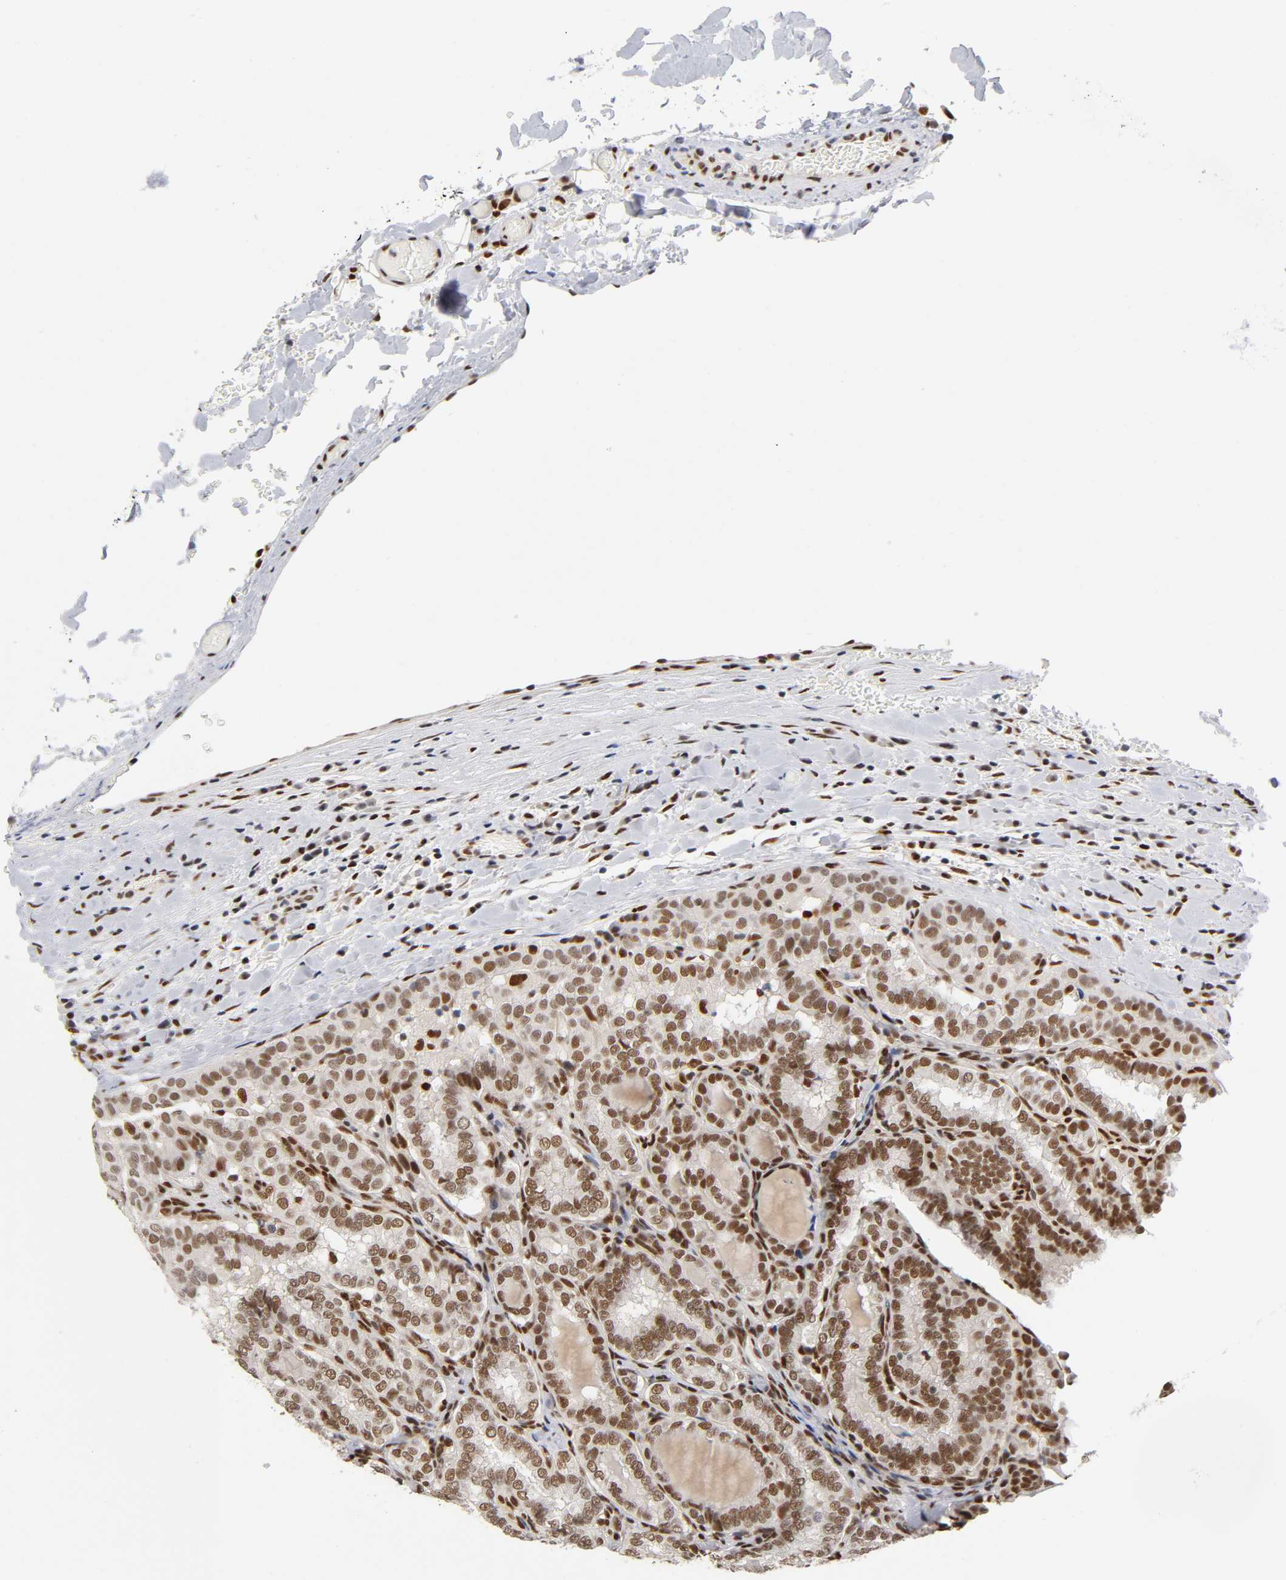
{"staining": {"intensity": "strong", "quantity": ">75%", "location": "nuclear"}, "tissue": "thyroid cancer", "cell_type": "Tumor cells", "image_type": "cancer", "snomed": [{"axis": "morphology", "description": "Papillary adenocarcinoma, NOS"}, {"axis": "topography", "description": "Thyroid gland"}], "caption": "This micrograph demonstrates IHC staining of papillary adenocarcinoma (thyroid), with high strong nuclear positivity in approximately >75% of tumor cells.", "gene": "NR3C1", "patient": {"sex": "female", "age": 30}}